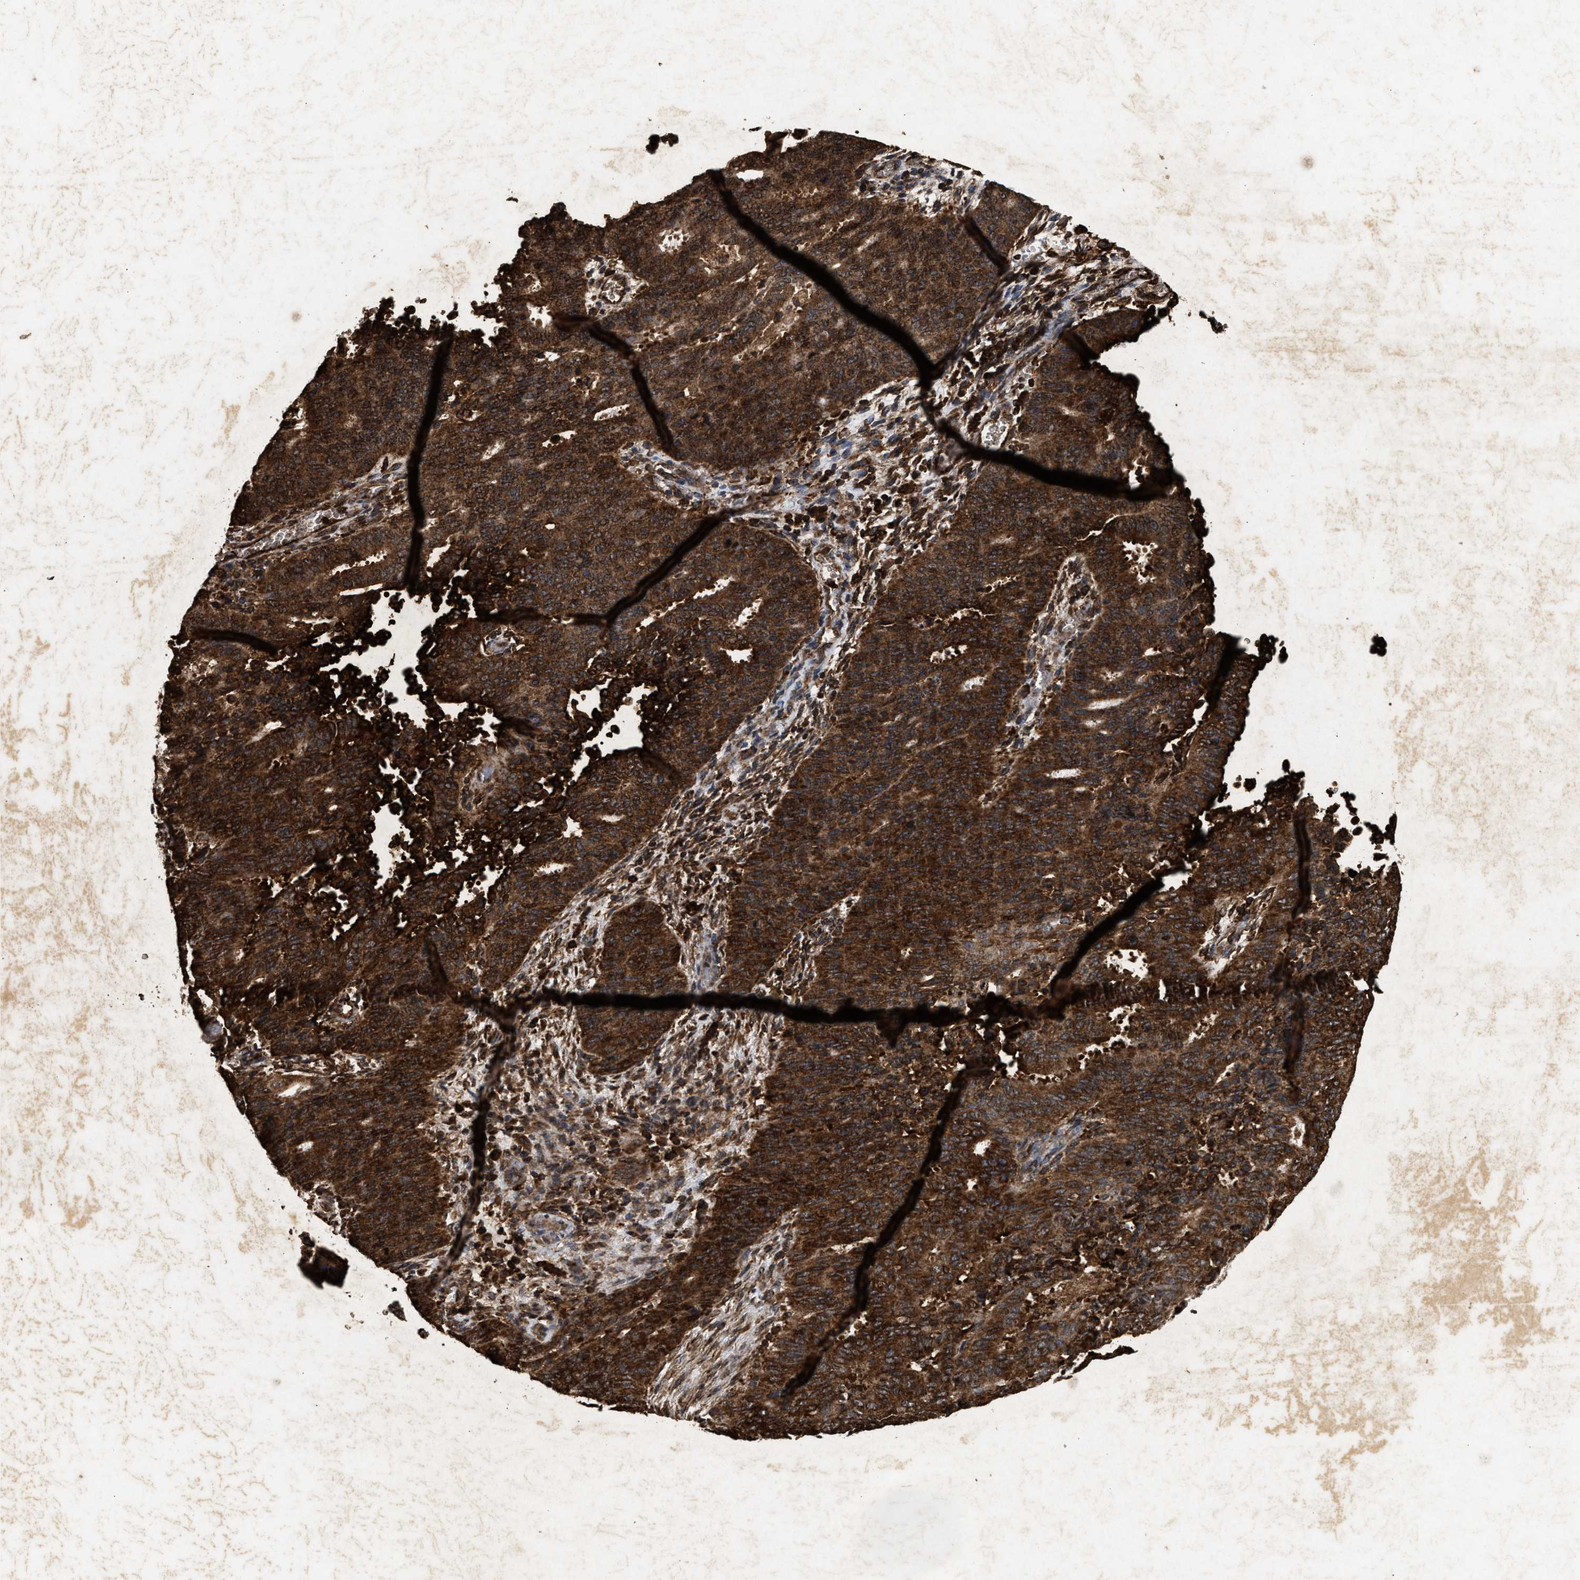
{"staining": {"intensity": "strong", "quantity": ">75%", "location": "cytoplasmic/membranous,nuclear"}, "tissue": "cervical cancer", "cell_type": "Tumor cells", "image_type": "cancer", "snomed": [{"axis": "morphology", "description": "Adenocarcinoma, NOS"}, {"axis": "topography", "description": "Cervix"}], "caption": "Immunohistochemical staining of human cervical cancer (adenocarcinoma) shows high levels of strong cytoplasmic/membranous and nuclear staining in about >75% of tumor cells. The staining was performed using DAB (3,3'-diaminobenzidine), with brown indicating positive protein expression. Nuclei are stained blue with hematoxylin.", "gene": "ACOX1", "patient": {"sex": "female", "age": 44}}